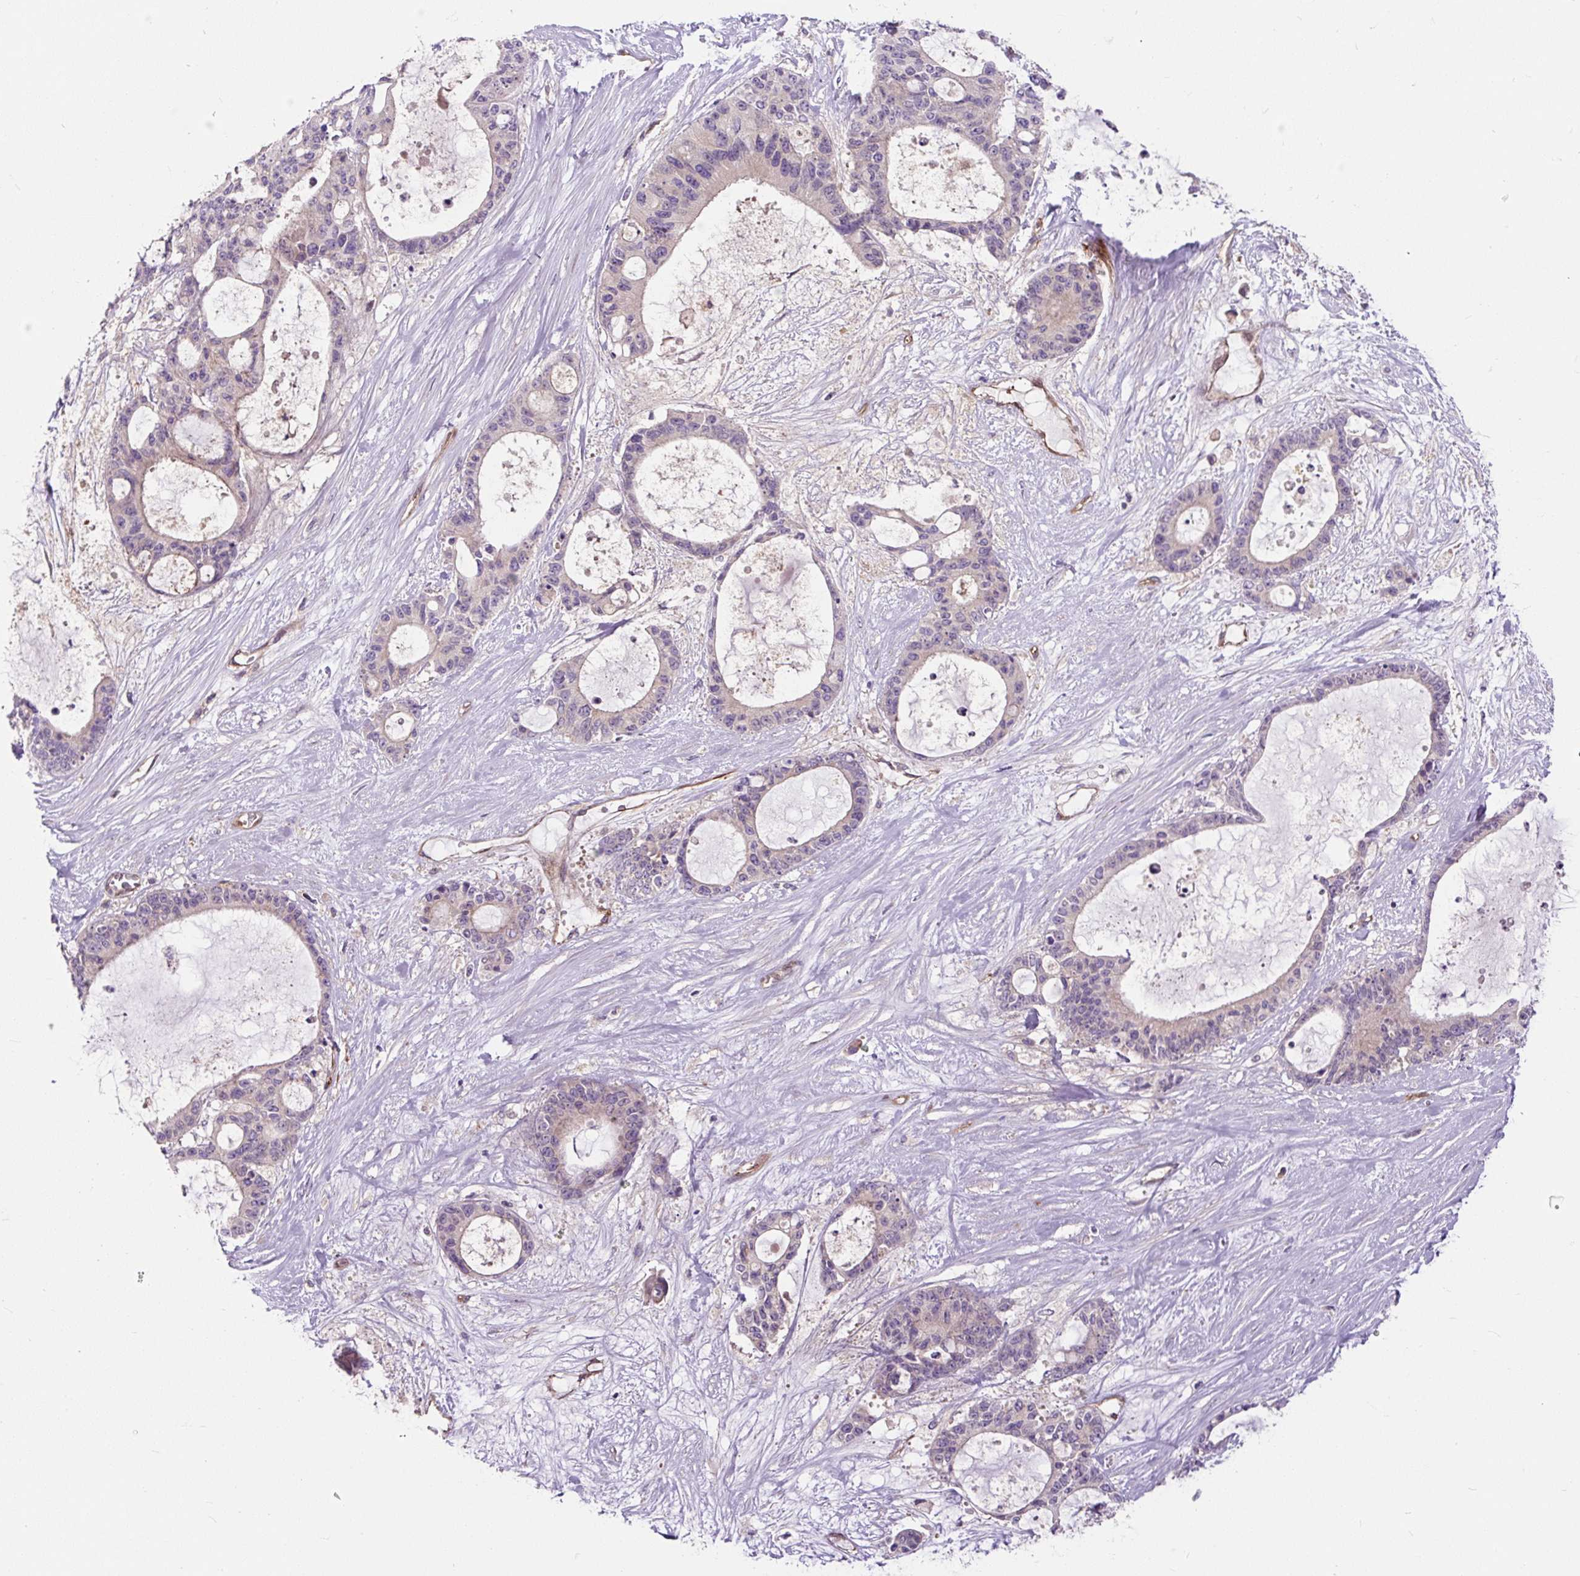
{"staining": {"intensity": "negative", "quantity": "none", "location": "none"}, "tissue": "liver cancer", "cell_type": "Tumor cells", "image_type": "cancer", "snomed": [{"axis": "morphology", "description": "Normal tissue, NOS"}, {"axis": "morphology", "description": "Cholangiocarcinoma"}, {"axis": "topography", "description": "Liver"}, {"axis": "topography", "description": "Peripheral nerve tissue"}], "caption": "Immunohistochemistry photomicrograph of neoplastic tissue: cholangiocarcinoma (liver) stained with DAB (3,3'-diaminobenzidine) displays no significant protein staining in tumor cells. (DAB (3,3'-diaminobenzidine) immunohistochemistry, high magnification).", "gene": "PCDHGB3", "patient": {"sex": "female", "age": 73}}